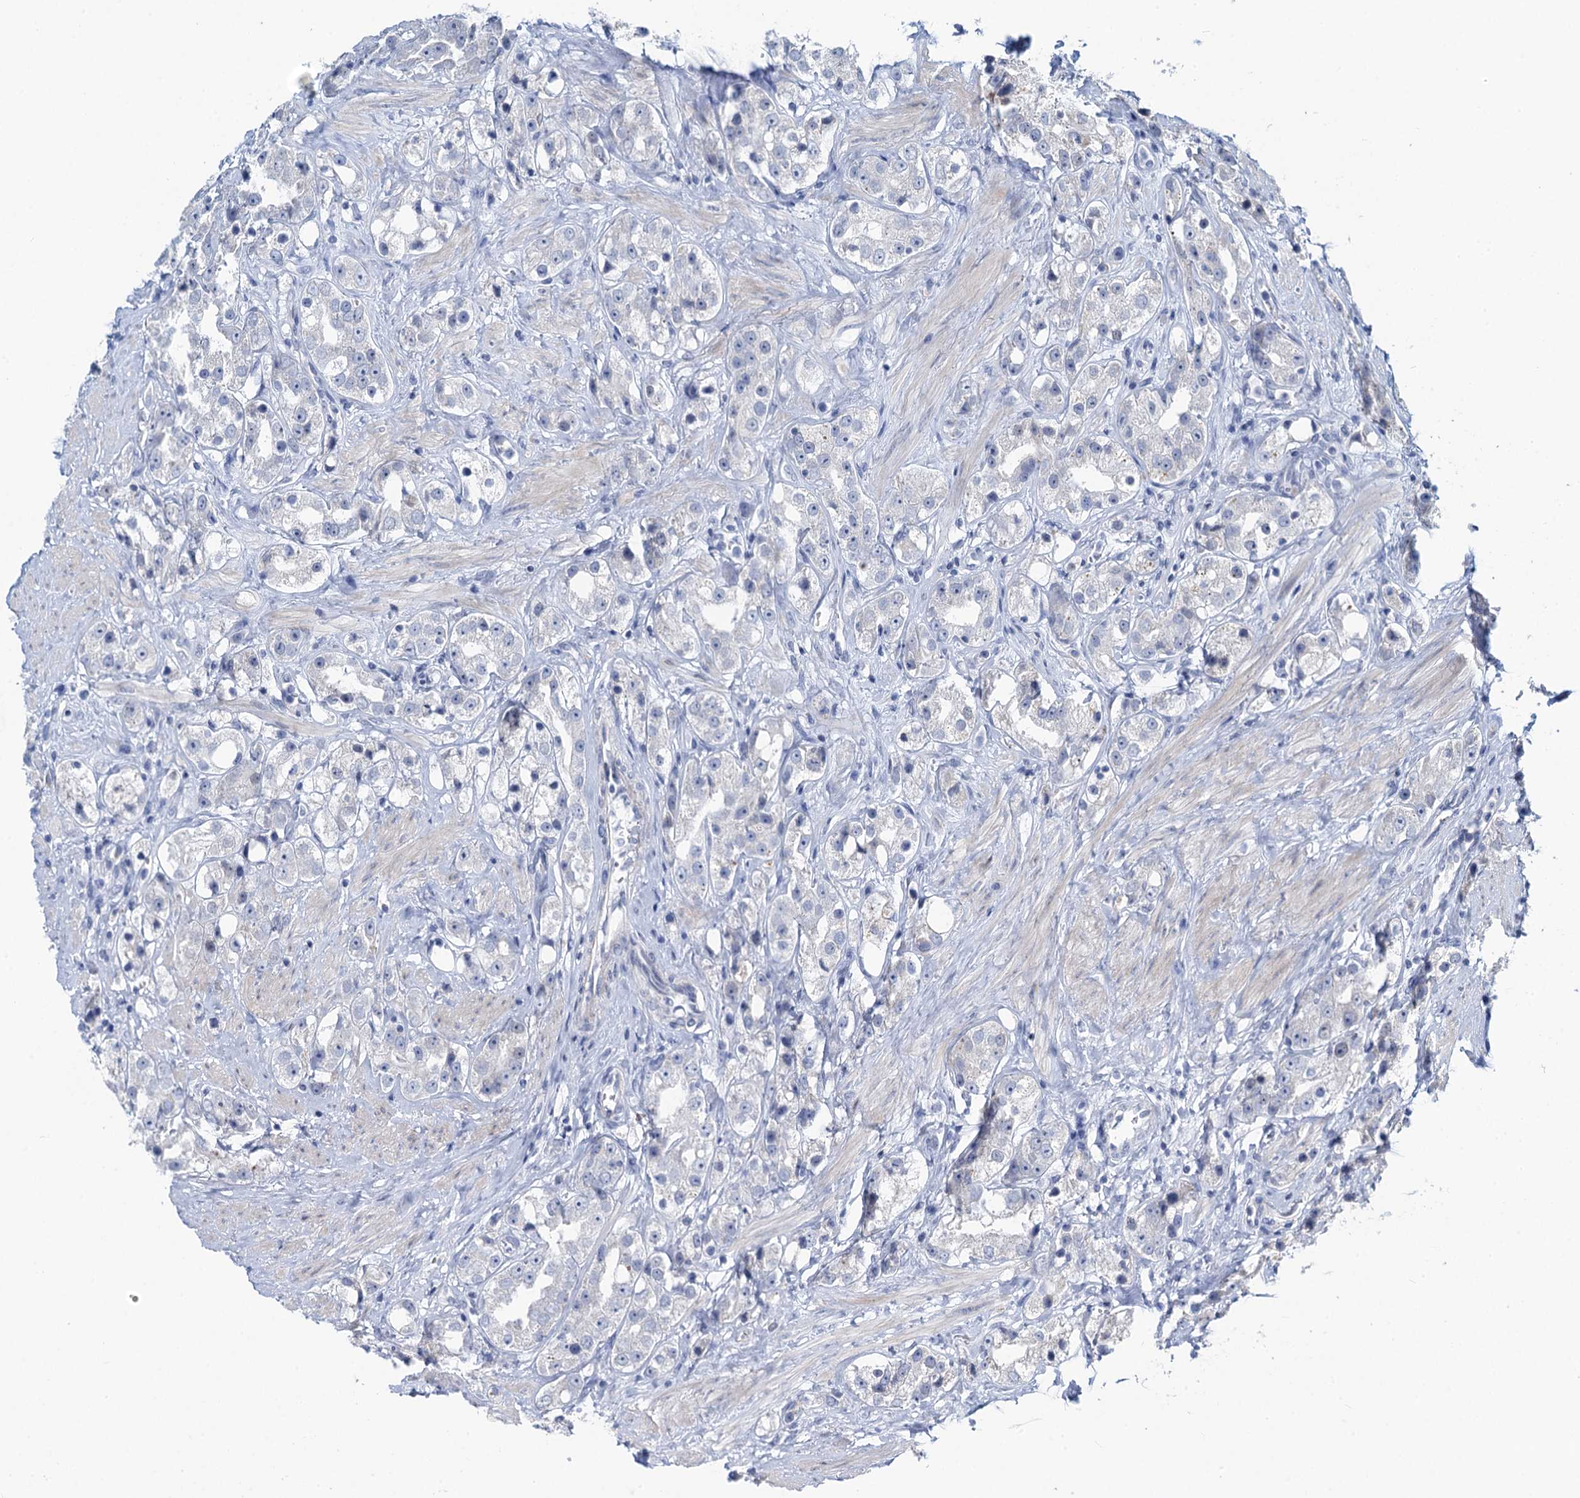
{"staining": {"intensity": "negative", "quantity": "none", "location": "none"}, "tissue": "prostate cancer", "cell_type": "Tumor cells", "image_type": "cancer", "snomed": [{"axis": "morphology", "description": "Adenocarcinoma, NOS"}, {"axis": "topography", "description": "Prostate"}], "caption": "Tumor cells are negative for protein expression in human adenocarcinoma (prostate).", "gene": "TOX3", "patient": {"sex": "male", "age": 79}}